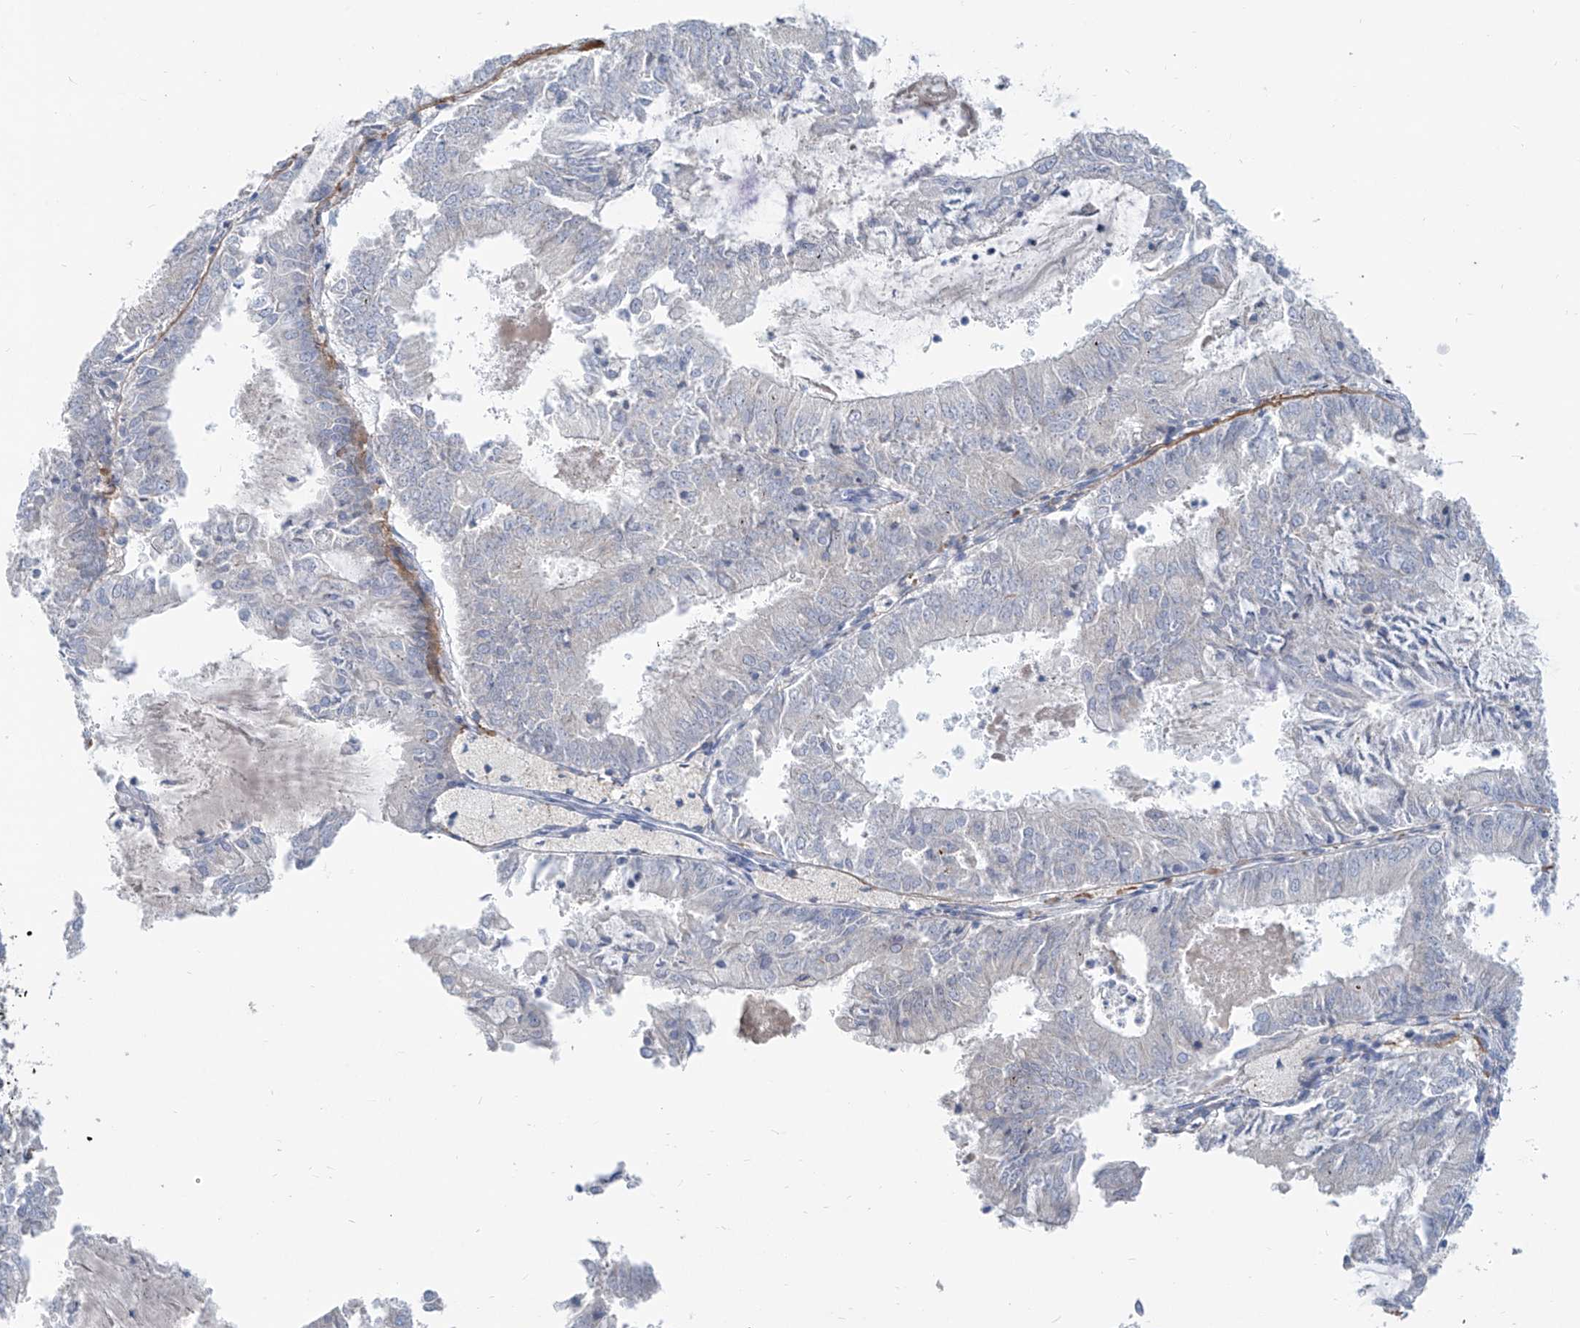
{"staining": {"intensity": "negative", "quantity": "none", "location": "none"}, "tissue": "endometrial cancer", "cell_type": "Tumor cells", "image_type": "cancer", "snomed": [{"axis": "morphology", "description": "Adenocarcinoma, NOS"}, {"axis": "topography", "description": "Endometrium"}], "caption": "The immunohistochemistry (IHC) image has no significant staining in tumor cells of endometrial cancer (adenocarcinoma) tissue.", "gene": "KRTAP25-1", "patient": {"sex": "female", "age": 57}}